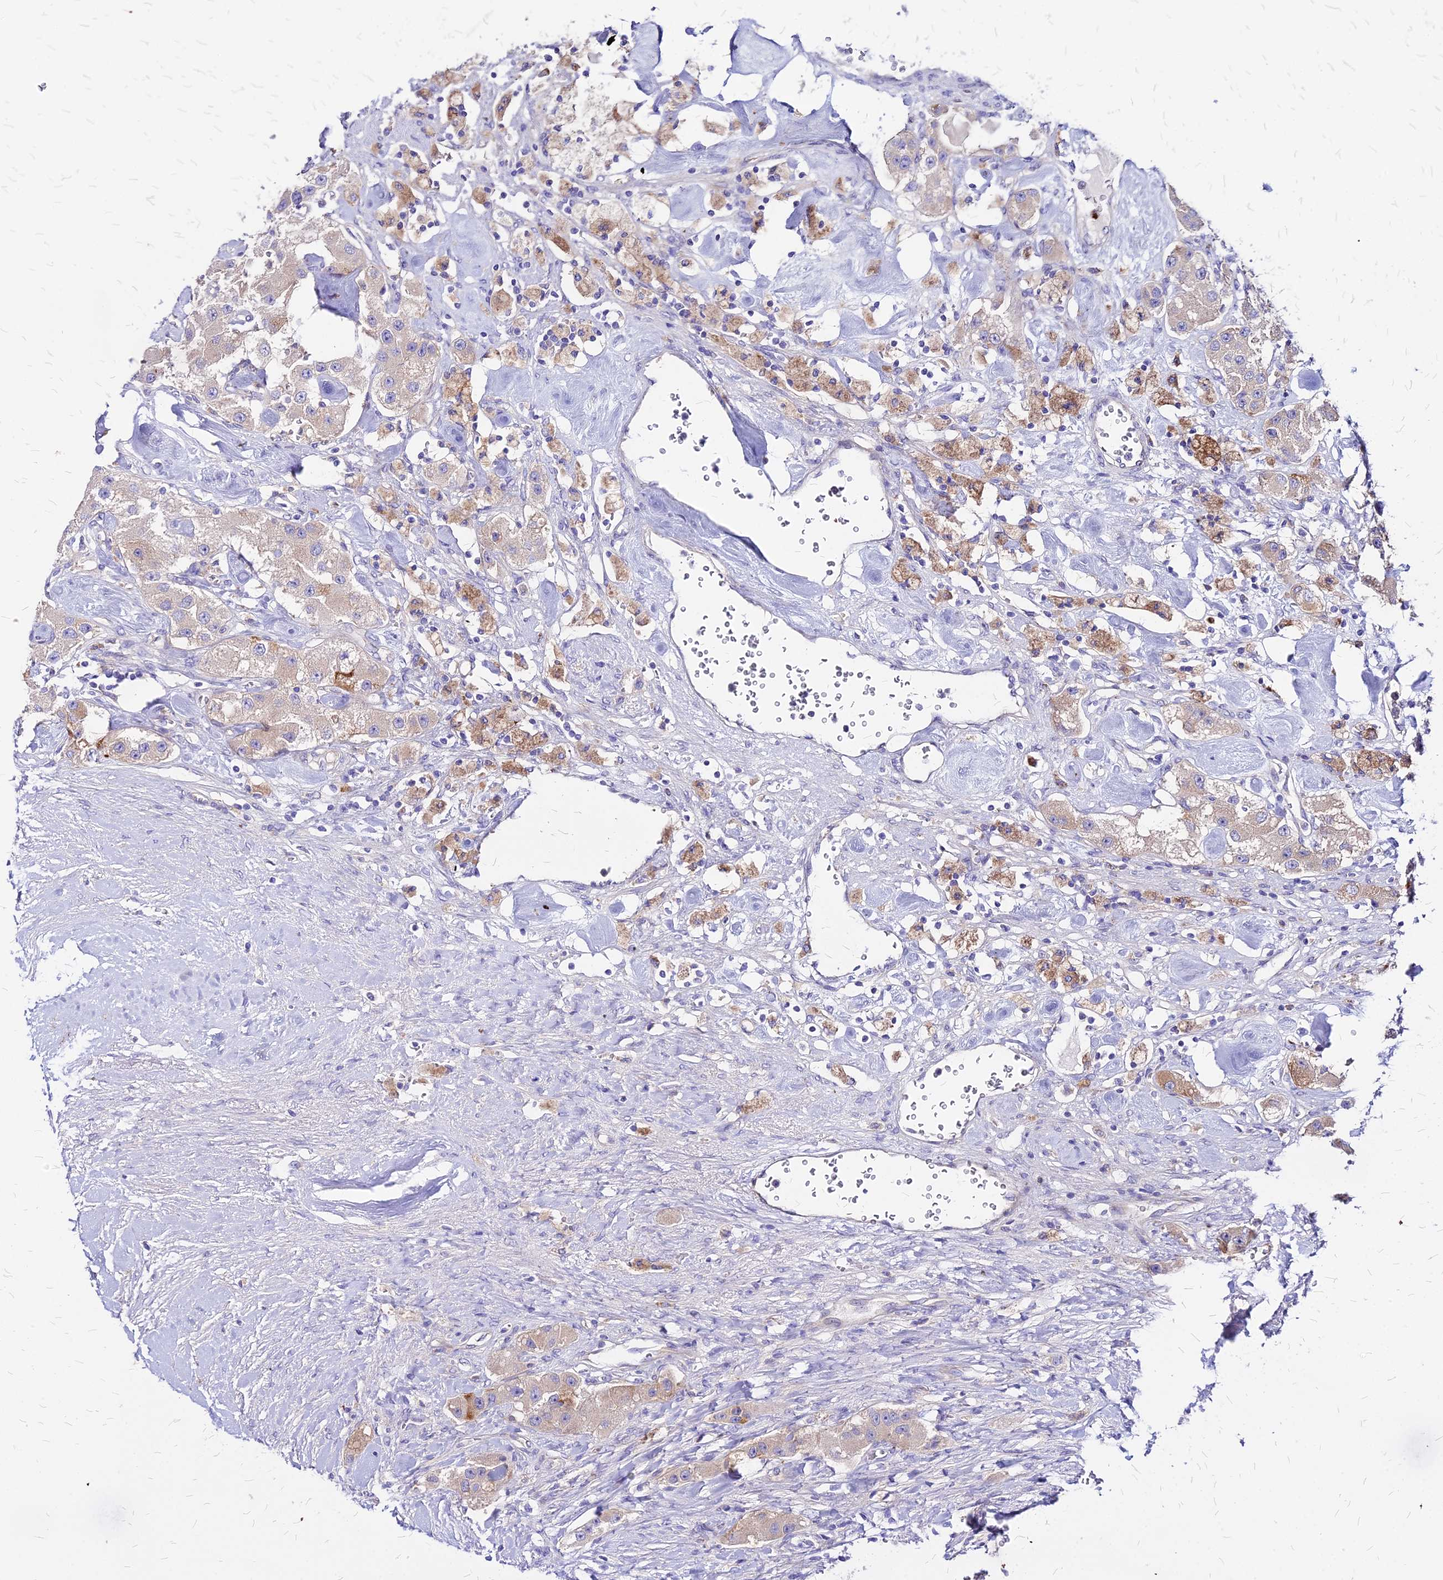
{"staining": {"intensity": "negative", "quantity": "none", "location": "none"}, "tissue": "carcinoid", "cell_type": "Tumor cells", "image_type": "cancer", "snomed": [{"axis": "morphology", "description": "Carcinoid, malignant, NOS"}, {"axis": "topography", "description": "Pancreas"}], "caption": "Image shows no protein staining in tumor cells of carcinoid (malignant) tissue. Nuclei are stained in blue.", "gene": "COMMD10", "patient": {"sex": "male", "age": 41}}